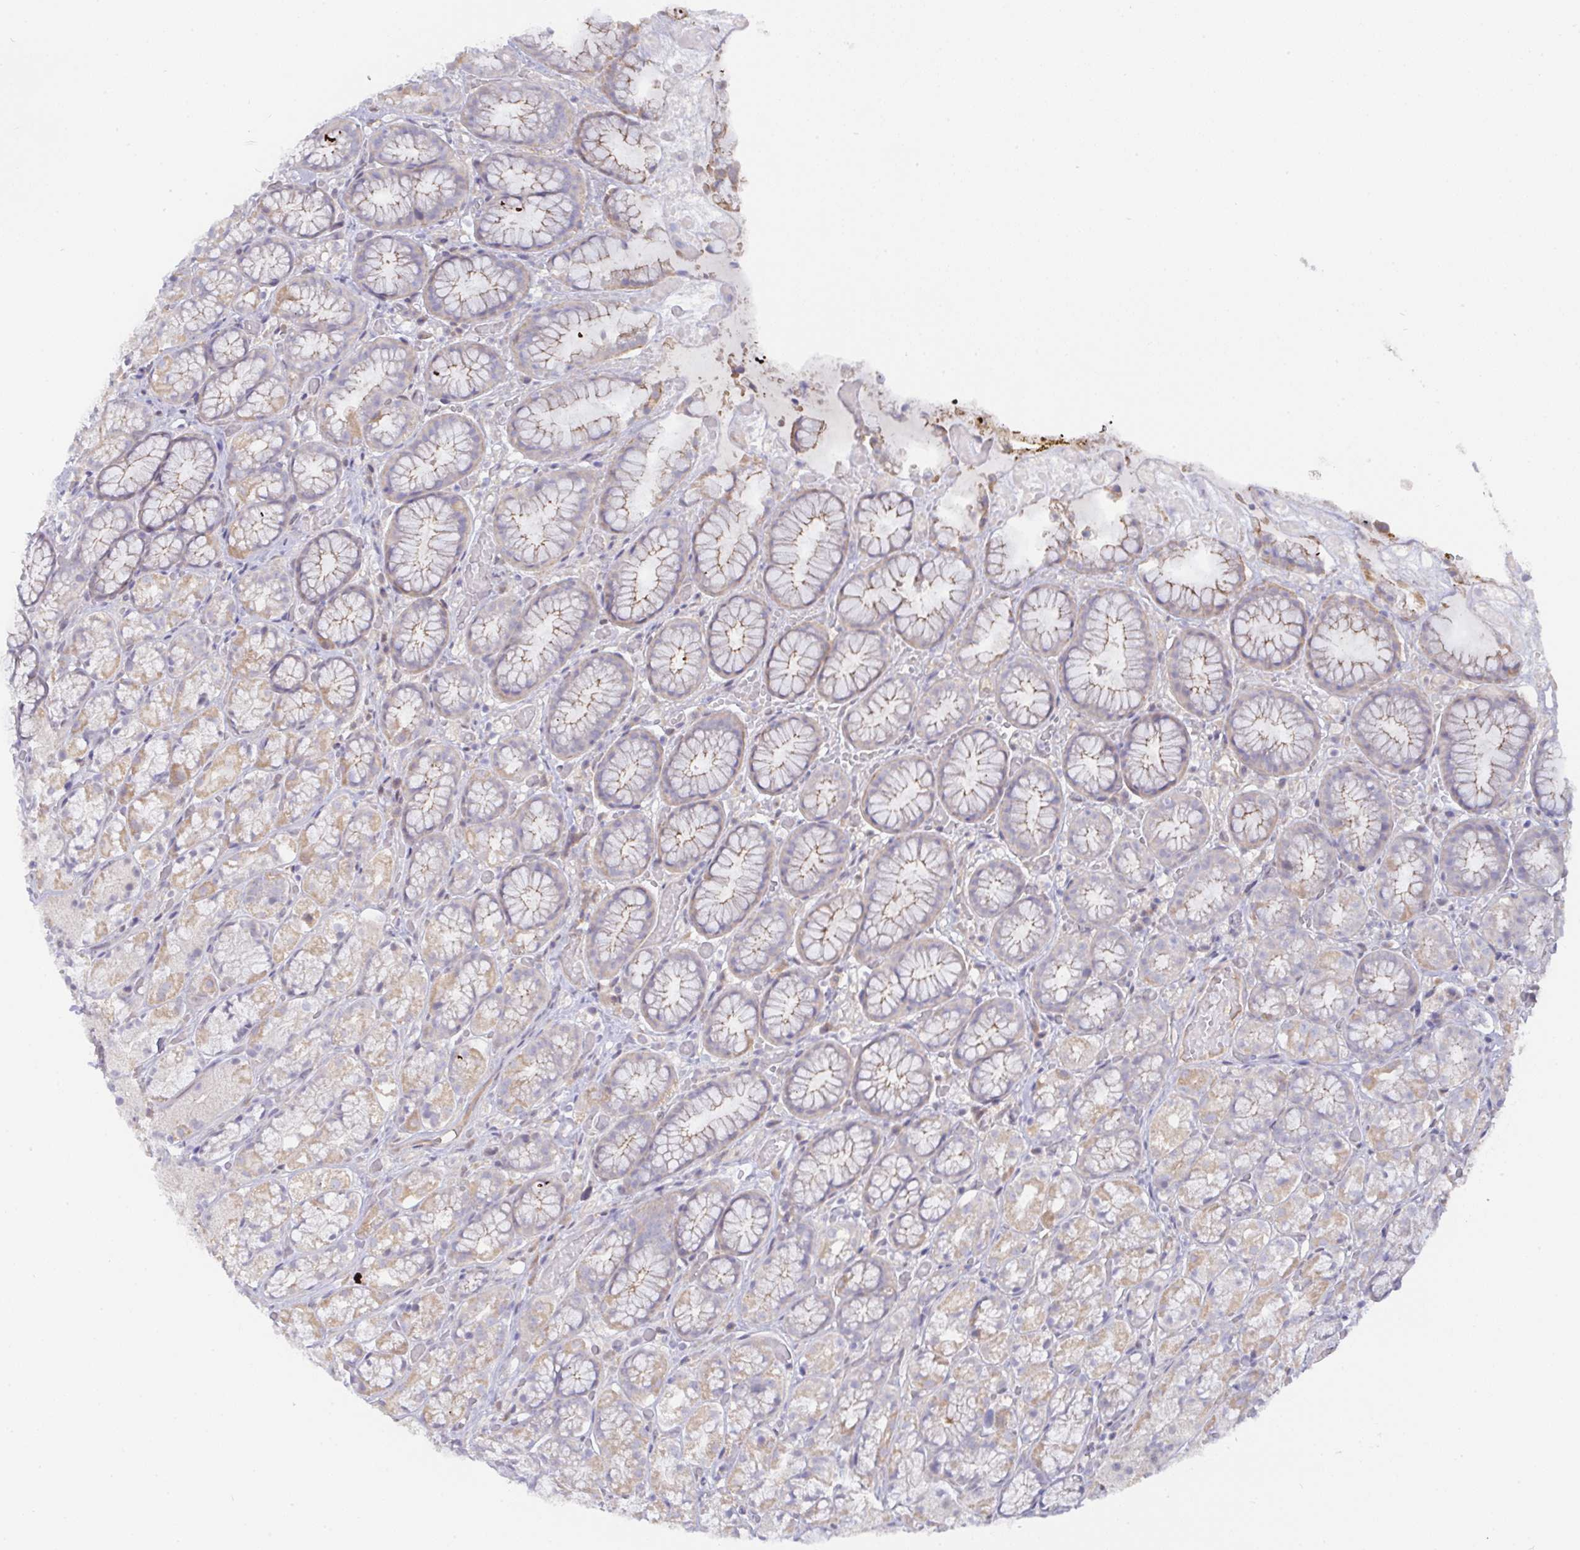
{"staining": {"intensity": "moderate", "quantity": "25%-75%", "location": "cytoplasmic/membranous"}, "tissue": "stomach", "cell_type": "Glandular cells", "image_type": "normal", "snomed": [{"axis": "morphology", "description": "Normal tissue, NOS"}, {"axis": "topography", "description": "Smooth muscle"}, {"axis": "topography", "description": "Stomach"}], "caption": "The immunohistochemical stain highlights moderate cytoplasmic/membranous positivity in glandular cells of unremarkable stomach.", "gene": "L3HYPDH", "patient": {"sex": "male", "age": 70}}